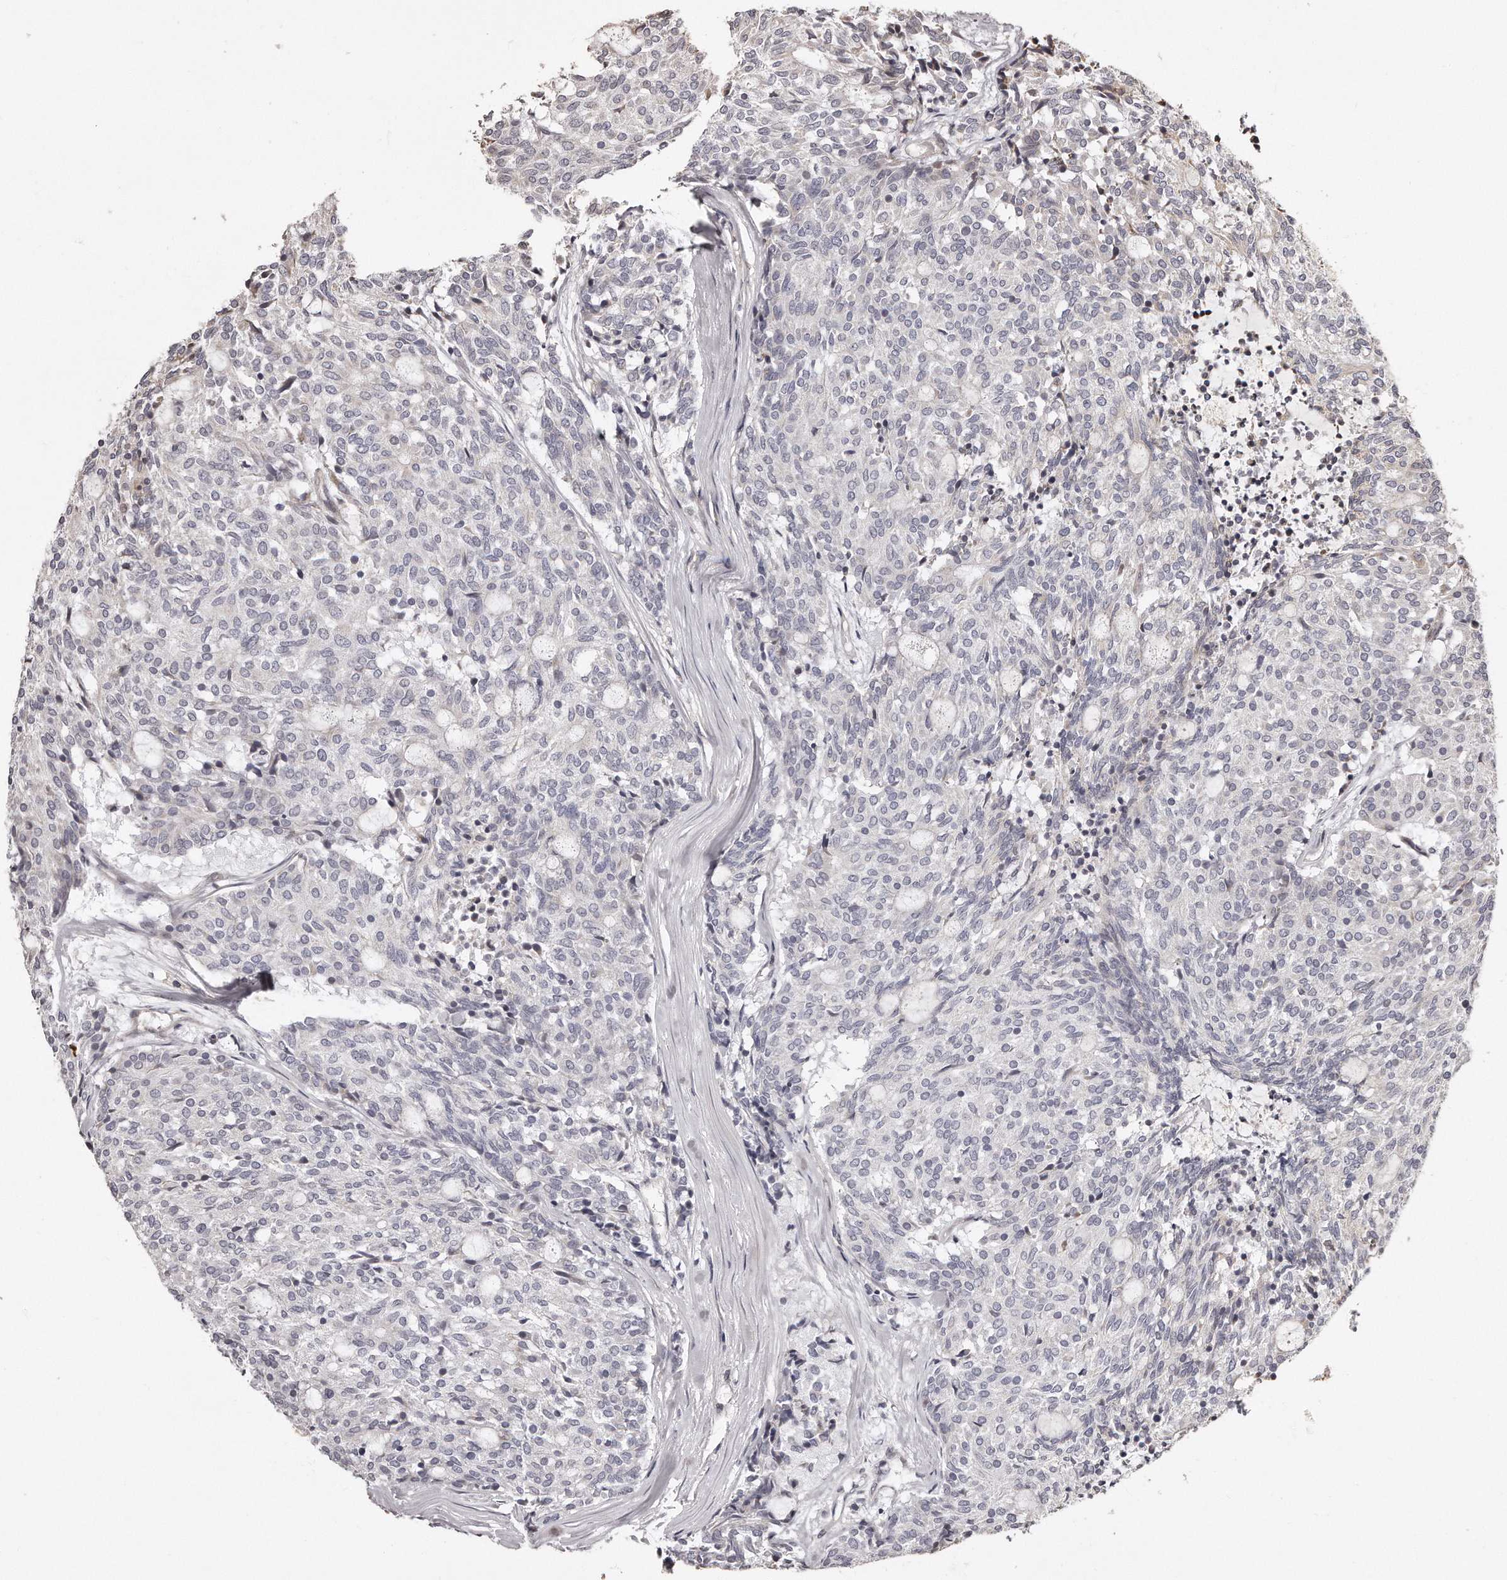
{"staining": {"intensity": "negative", "quantity": "none", "location": "none"}, "tissue": "carcinoid", "cell_type": "Tumor cells", "image_type": "cancer", "snomed": [{"axis": "morphology", "description": "Carcinoid, malignant, NOS"}, {"axis": "topography", "description": "Pancreas"}], "caption": "An immunohistochemistry (IHC) histopathology image of carcinoid is shown. There is no staining in tumor cells of carcinoid.", "gene": "TRAPPC14", "patient": {"sex": "female", "age": 54}}